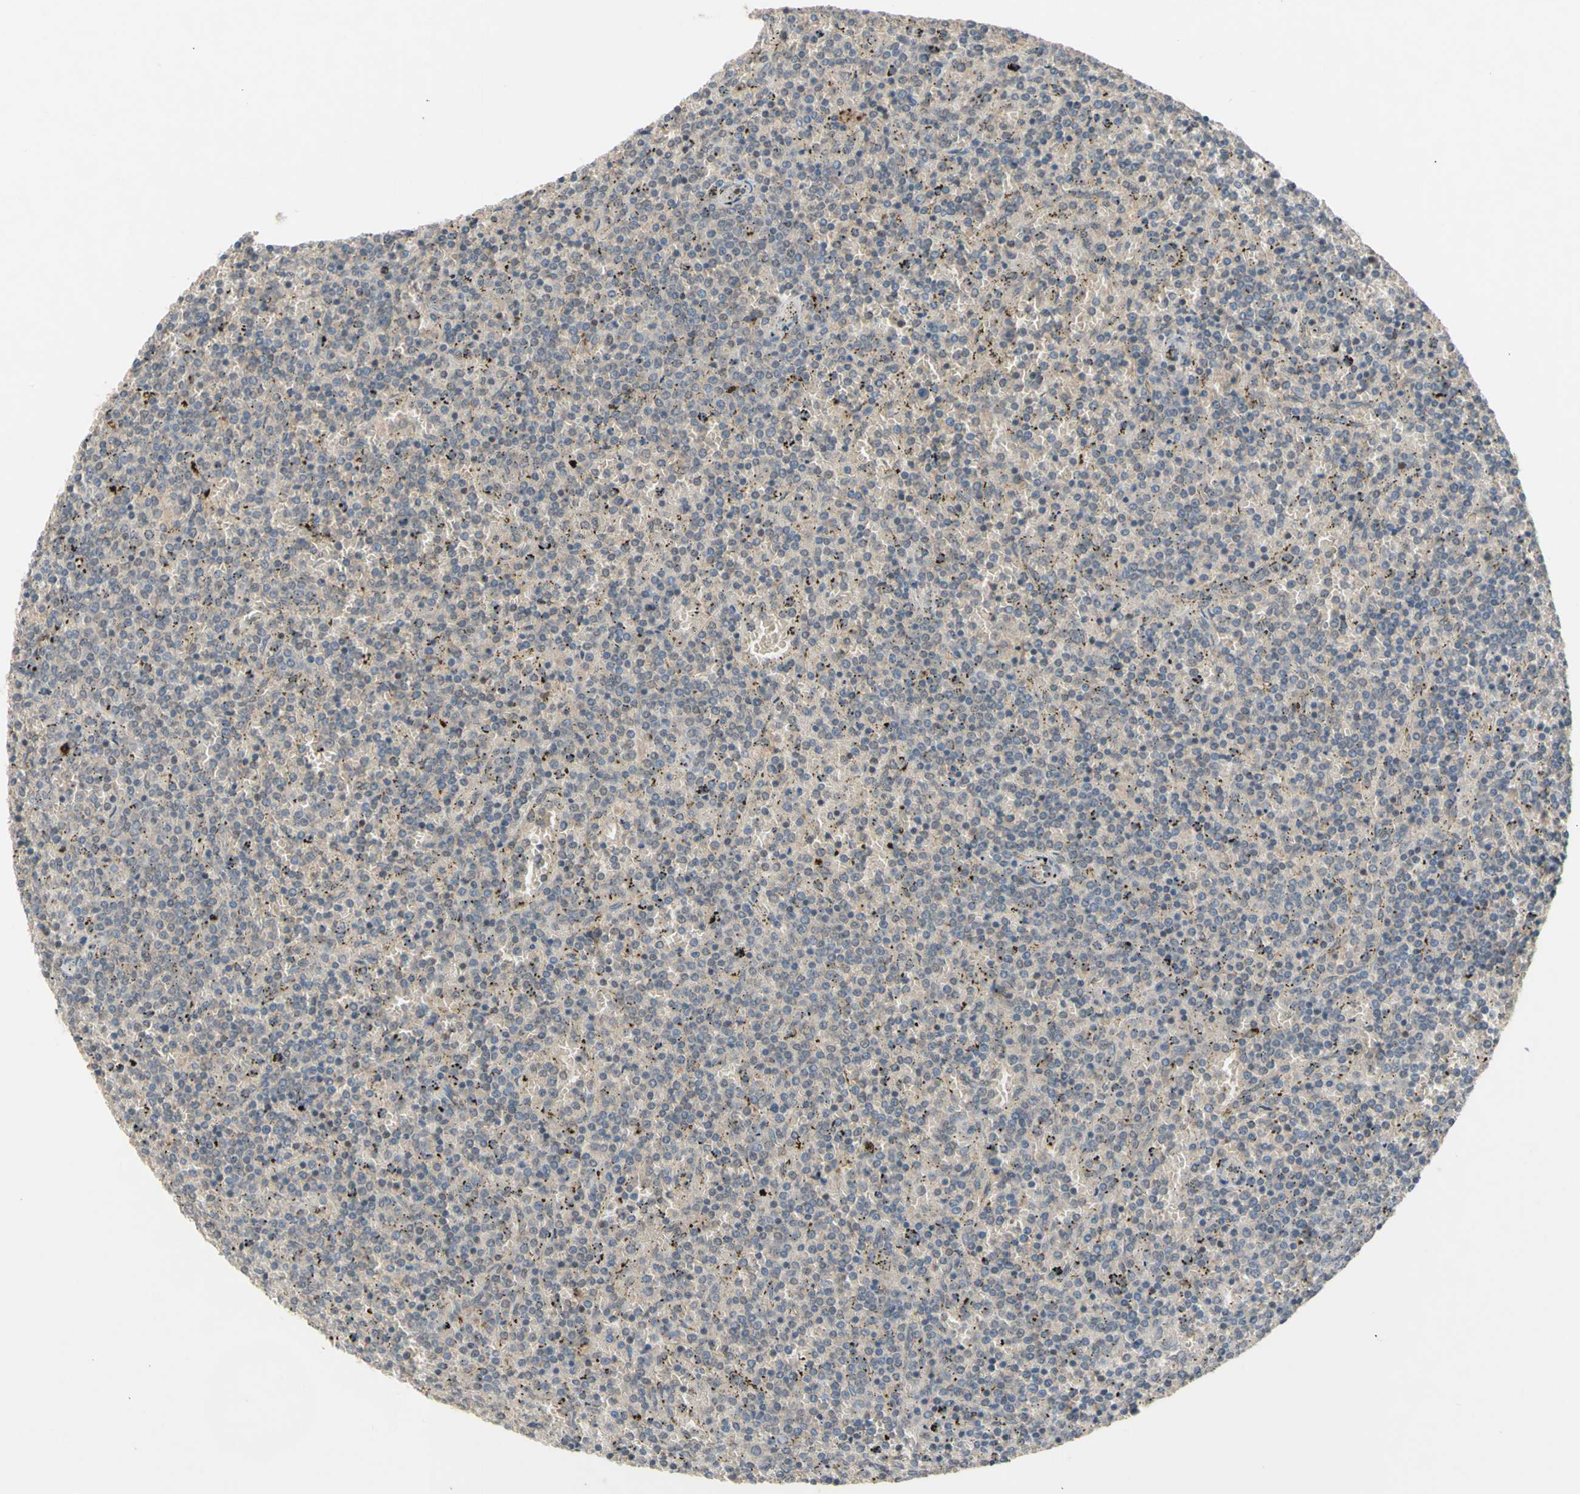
{"staining": {"intensity": "negative", "quantity": "none", "location": "none"}, "tissue": "lymphoma", "cell_type": "Tumor cells", "image_type": "cancer", "snomed": [{"axis": "morphology", "description": "Malignant lymphoma, non-Hodgkin's type, Low grade"}, {"axis": "topography", "description": "Spleen"}], "caption": "Tumor cells show no significant positivity in low-grade malignant lymphoma, non-Hodgkin's type. (Brightfield microscopy of DAB immunohistochemistry at high magnification).", "gene": "NLRP1", "patient": {"sex": "female", "age": 77}}